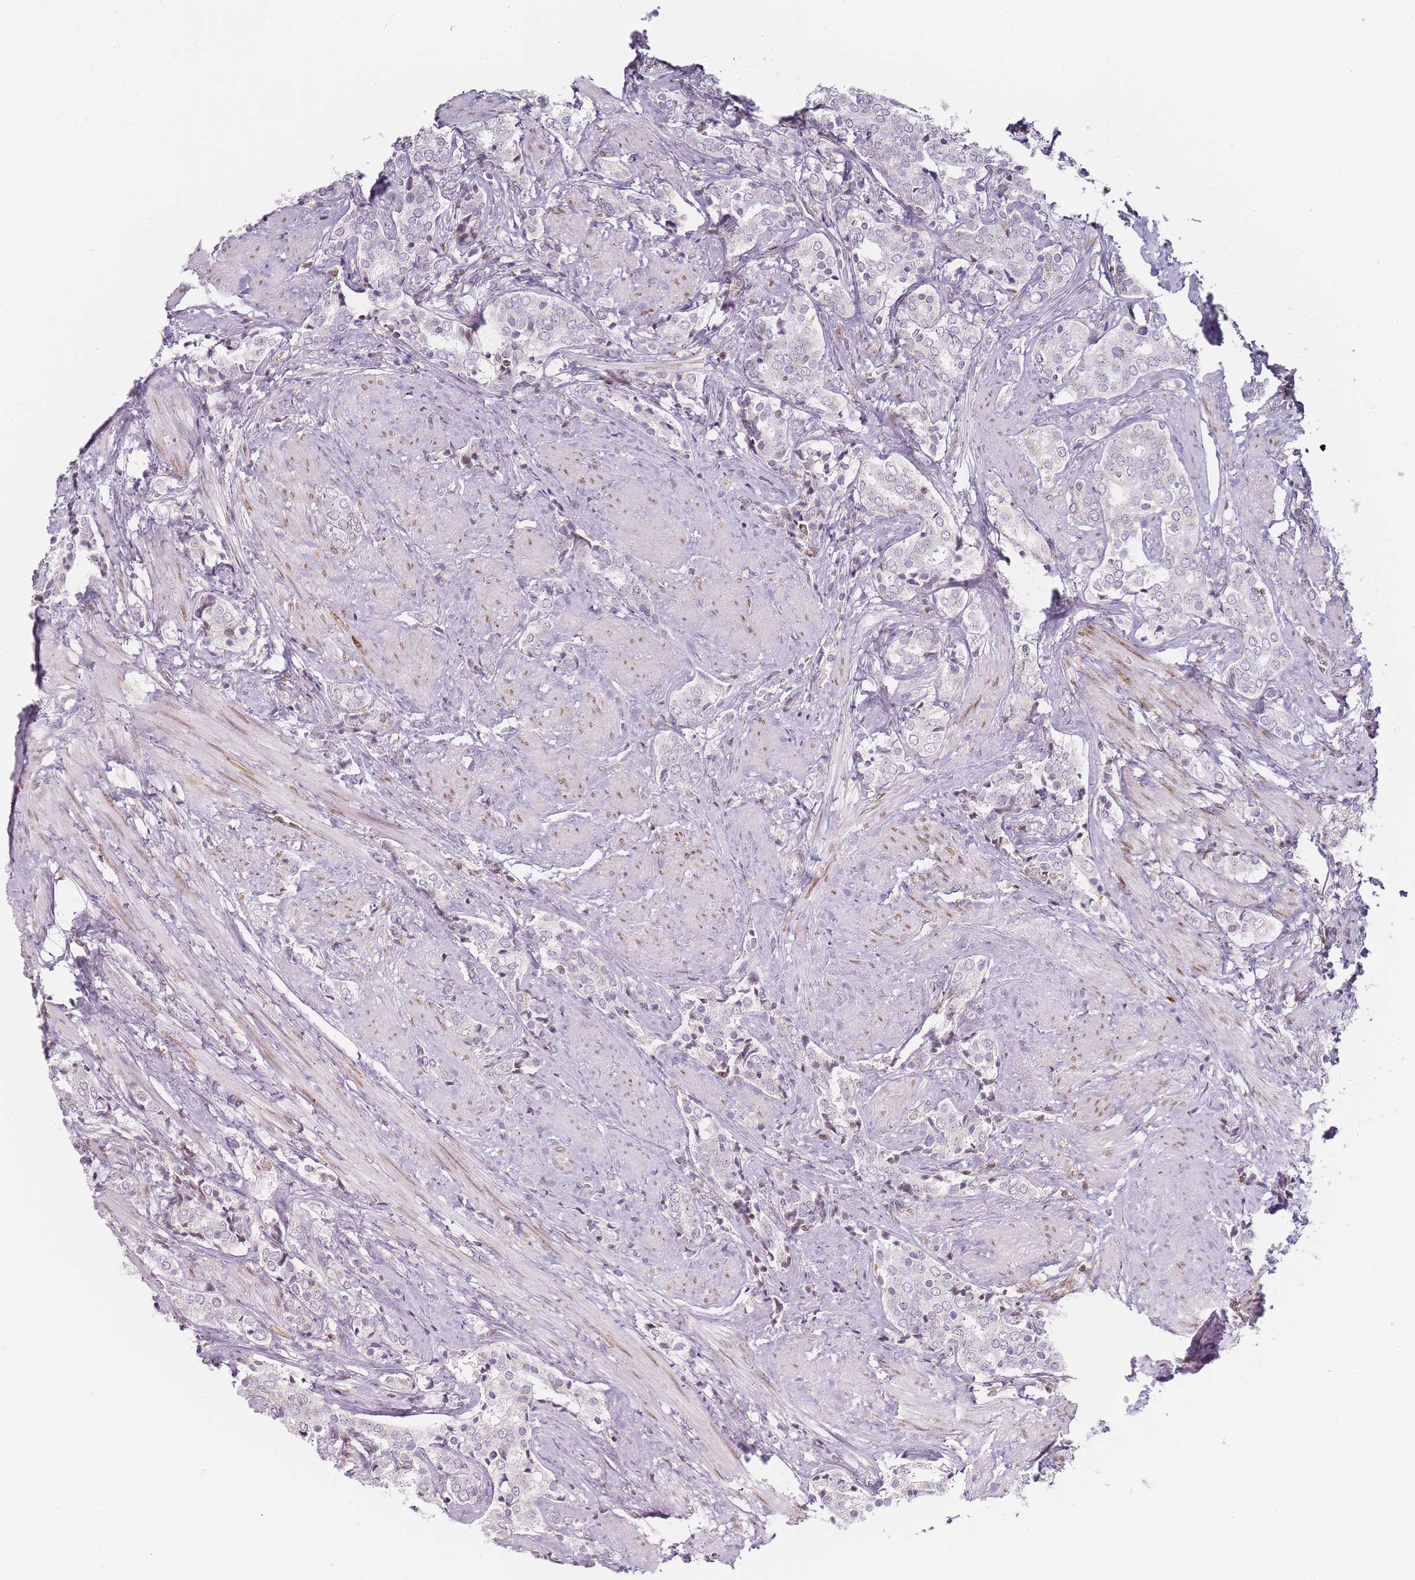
{"staining": {"intensity": "negative", "quantity": "none", "location": "none"}, "tissue": "prostate cancer", "cell_type": "Tumor cells", "image_type": "cancer", "snomed": [{"axis": "morphology", "description": "Adenocarcinoma, High grade"}, {"axis": "topography", "description": "Prostate"}], "caption": "DAB (3,3'-diaminobenzidine) immunohistochemical staining of human prostate cancer exhibits no significant staining in tumor cells.", "gene": "JAKMIP1", "patient": {"sex": "male", "age": 71}}